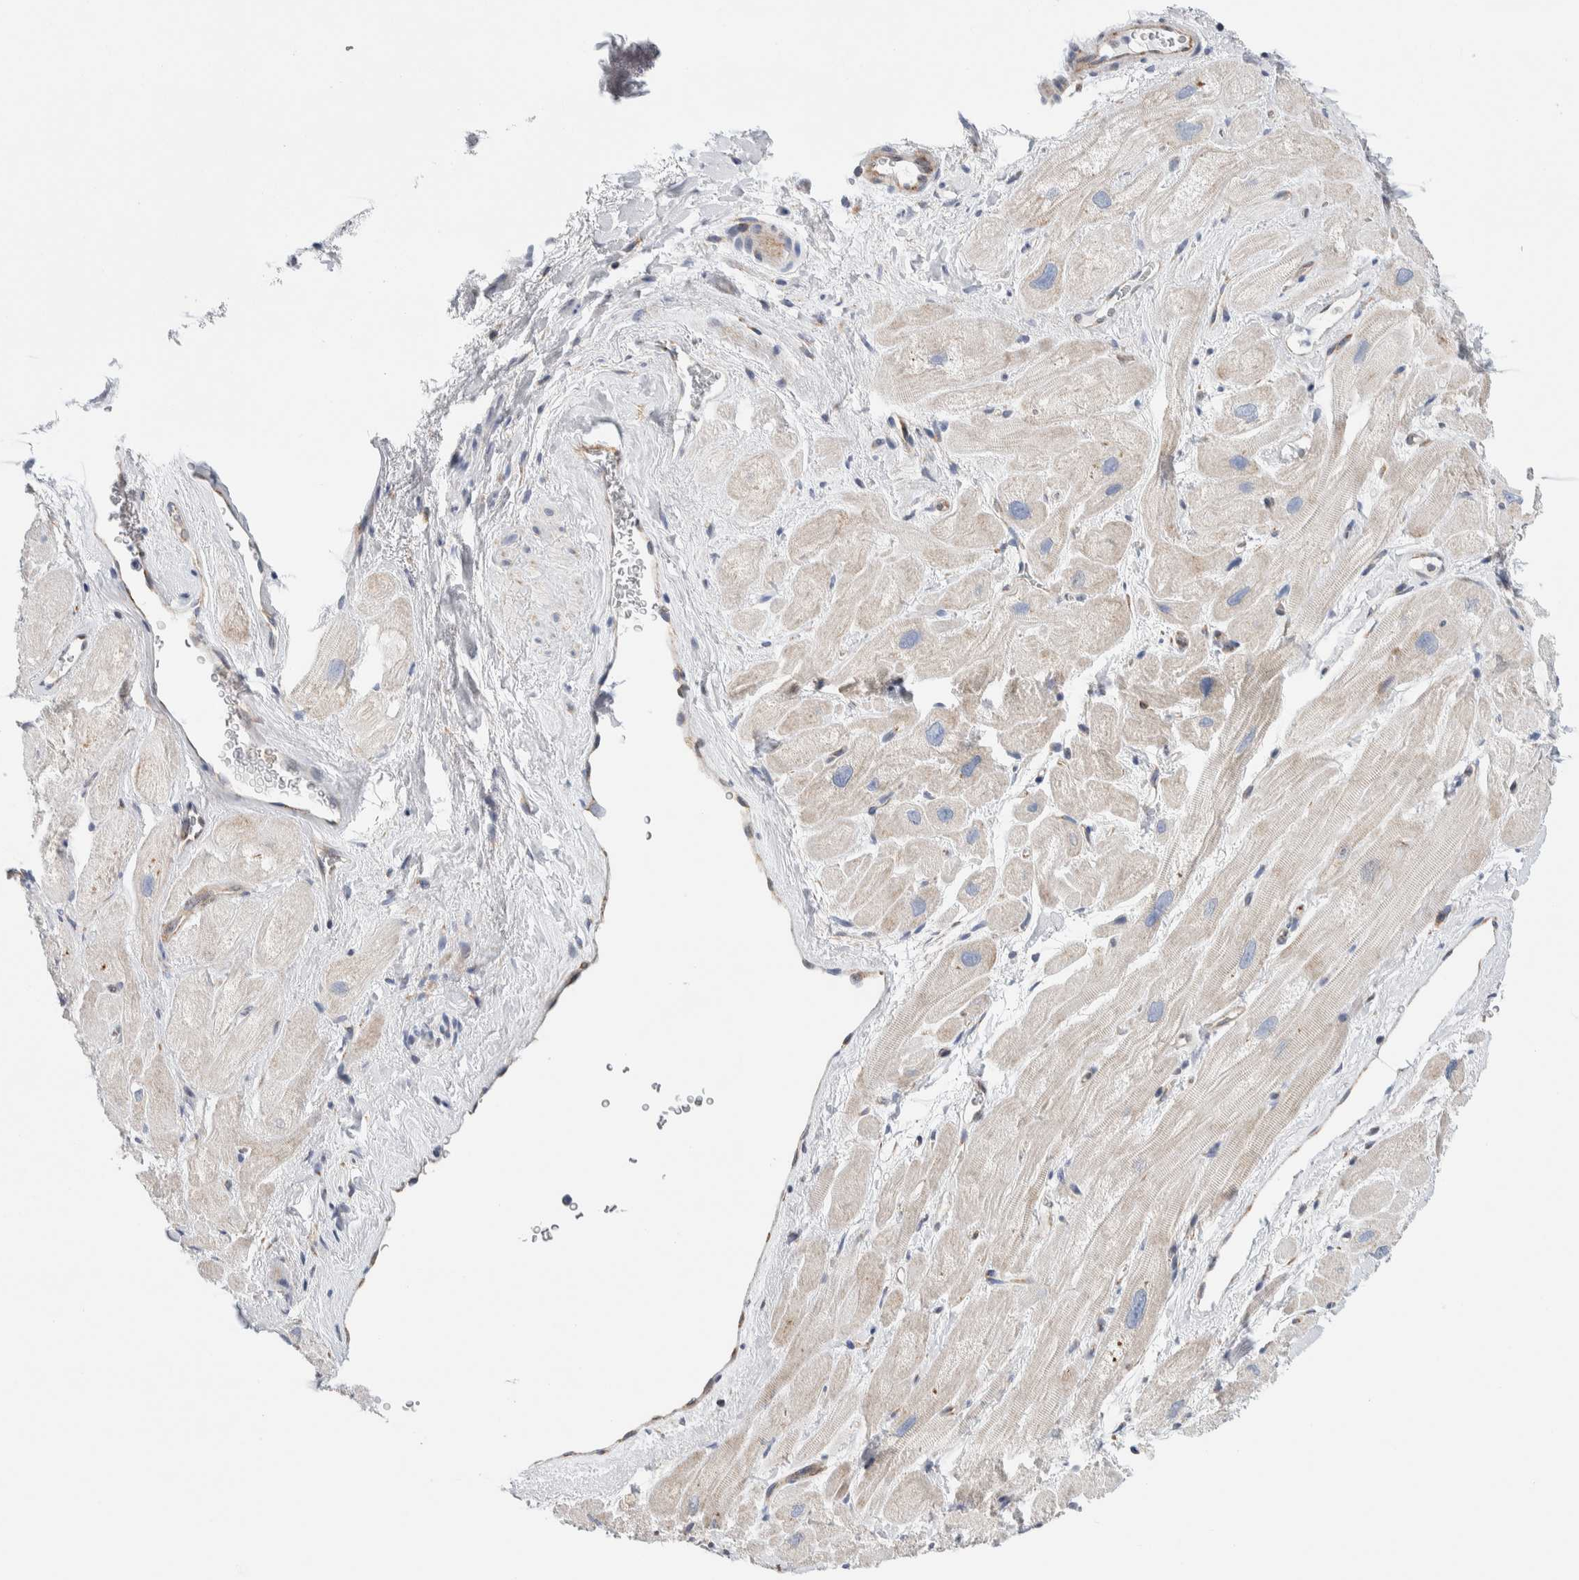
{"staining": {"intensity": "negative", "quantity": "none", "location": "none"}, "tissue": "heart muscle", "cell_type": "Cardiomyocytes", "image_type": "normal", "snomed": [{"axis": "morphology", "description": "Normal tissue, NOS"}, {"axis": "topography", "description": "Heart"}], "caption": "Protein analysis of normal heart muscle displays no significant positivity in cardiomyocytes. (Brightfield microscopy of DAB (3,3'-diaminobenzidine) IHC at high magnification).", "gene": "RACK1", "patient": {"sex": "male", "age": 49}}